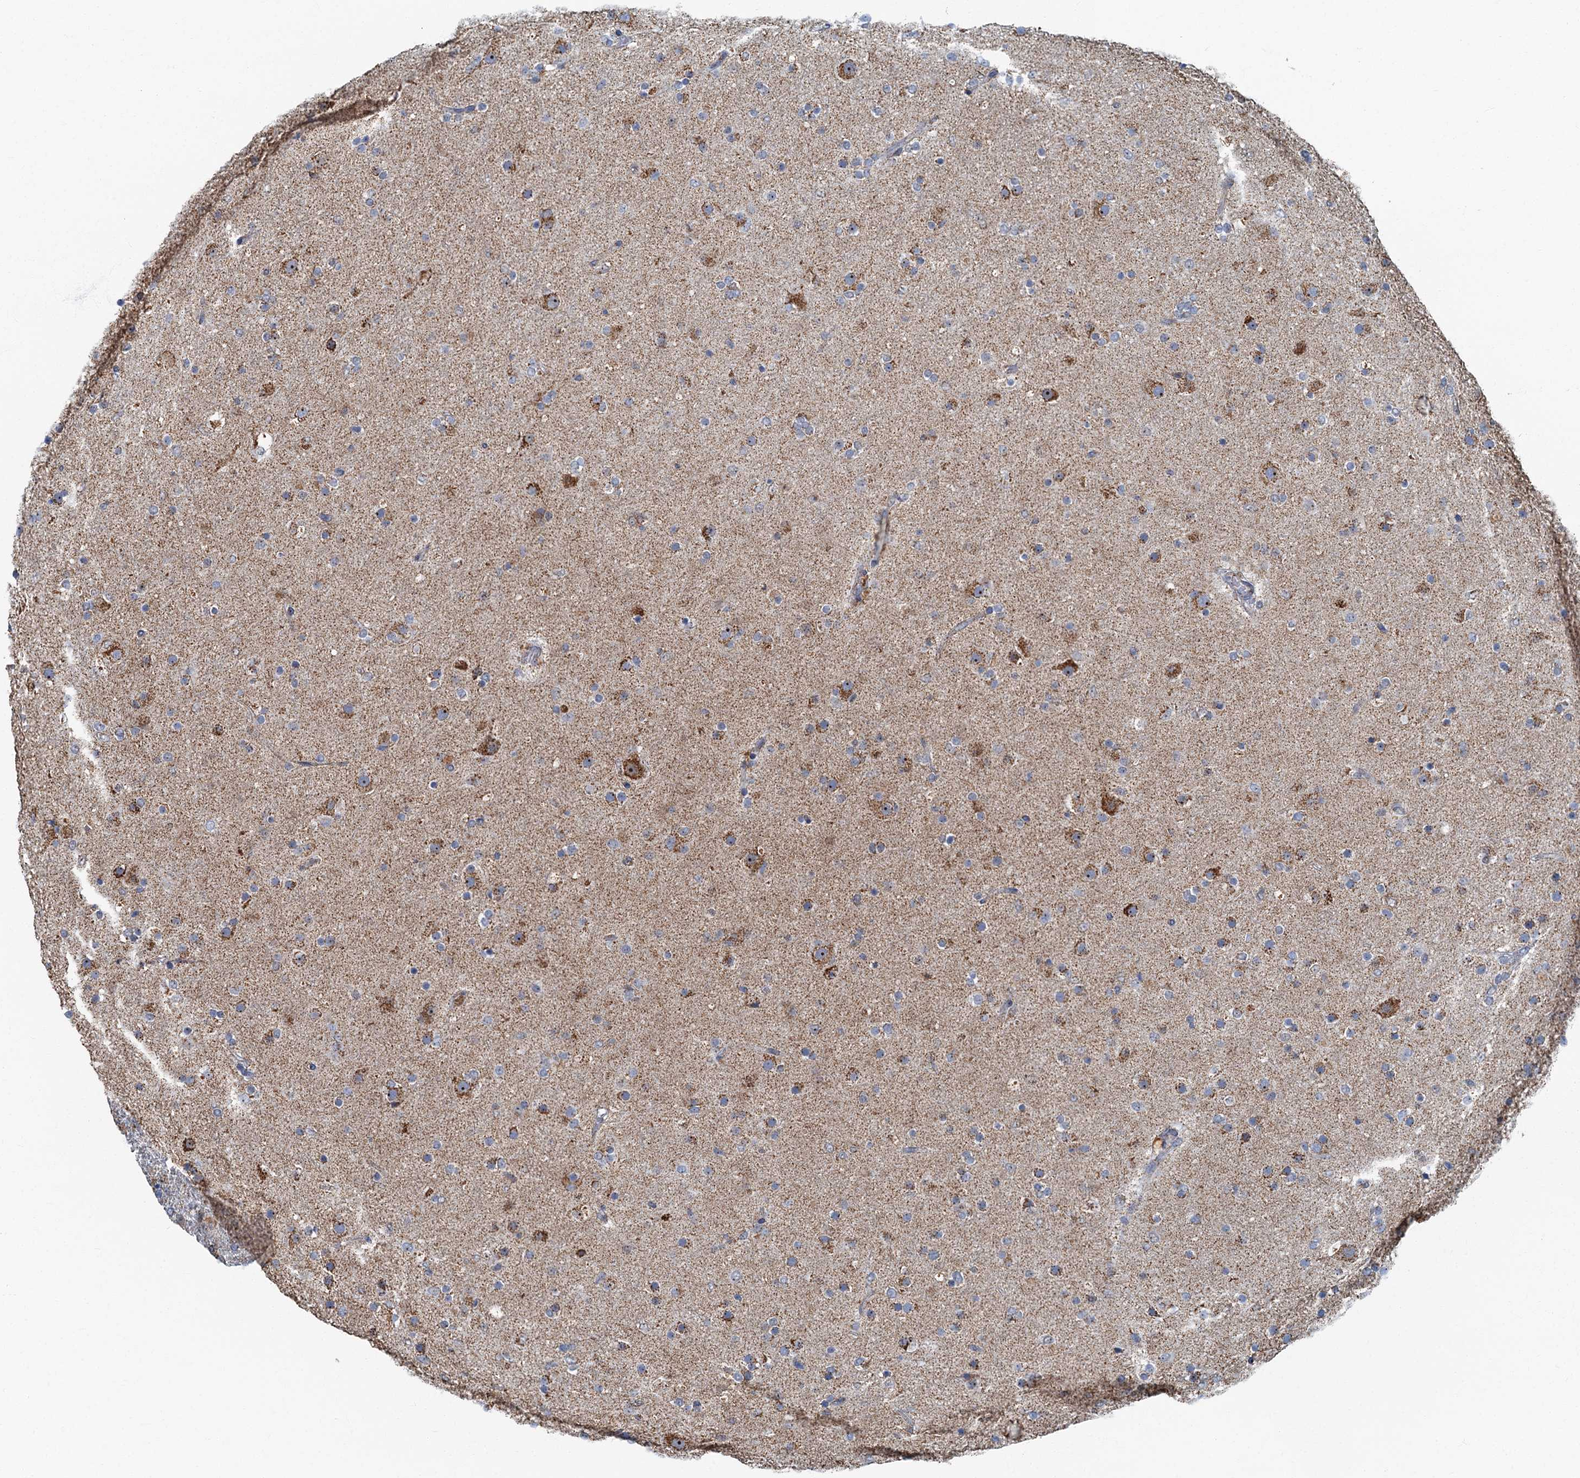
{"staining": {"intensity": "moderate", "quantity": "25%-75%", "location": "cytoplasmic/membranous"}, "tissue": "glioma", "cell_type": "Tumor cells", "image_type": "cancer", "snomed": [{"axis": "morphology", "description": "Glioma, malignant, Low grade"}, {"axis": "topography", "description": "Brain"}], "caption": "Protein staining demonstrates moderate cytoplasmic/membranous expression in approximately 25%-75% of tumor cells in malignant glioma (low-grade).", "gene": "RAD9B", "patient": {"sex": "male", "age": 65}}